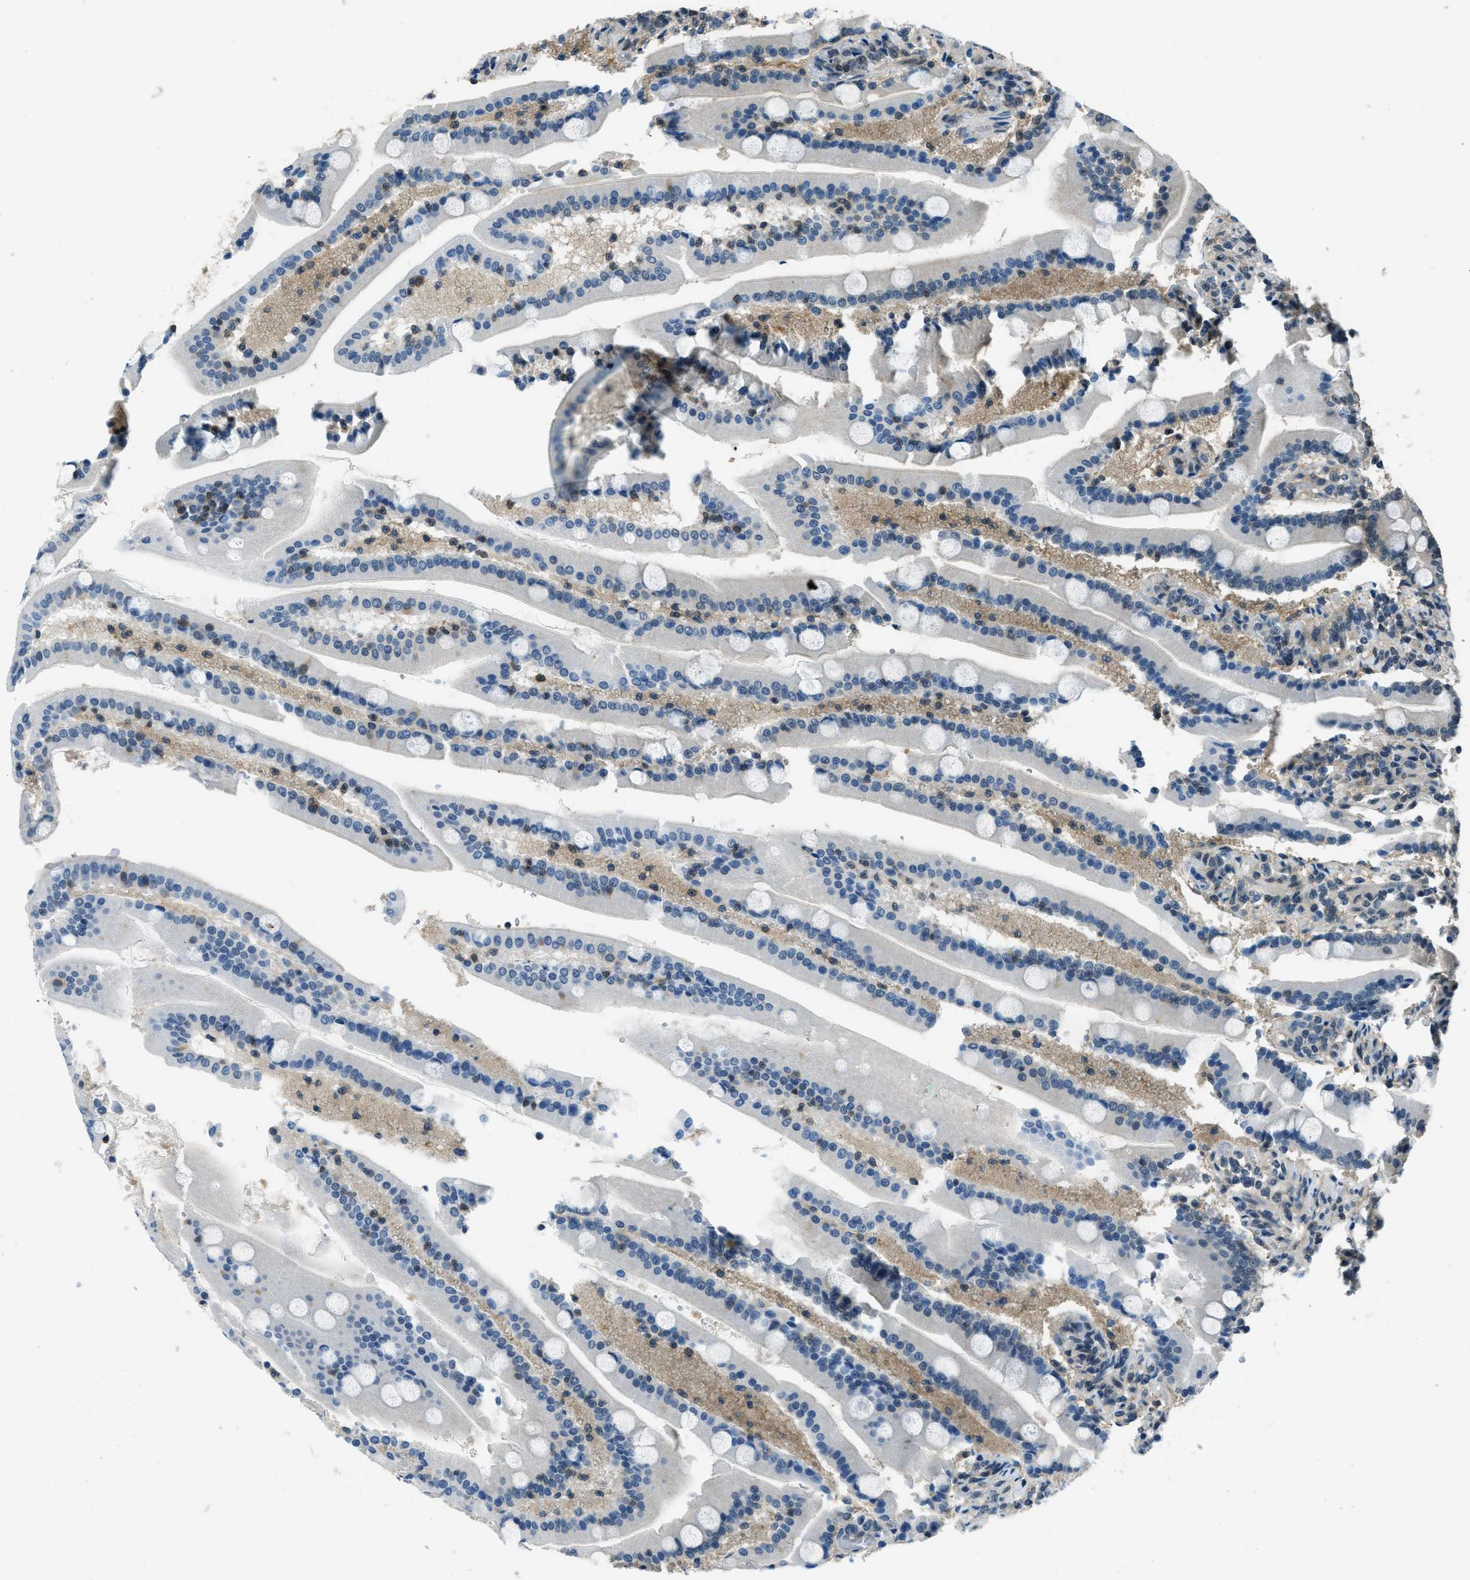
{"staining": {"intensity": "strong", "quantity": "25%-75%", "location": "cytoplasmic/membranous"}, "tissue": "duodenum", "cell_type": "Glandular cells", "image_type": "normal", "snomed": [{"axis": "morphology", "description": "Normal tissue, NOS"}, {"axis": "topography", "description": "Duodenum"}], "caption": "Immunohistochemistry (IHC) photomicrograph of benign human duodenum stained for a protein (brown), which exhibits high levels of strong cytoplasmic/membranous staining in approximately 25%-75% of glandular cells.", "gene": "NUDCD3", "patient": {"sex": "male", "age": 54}}